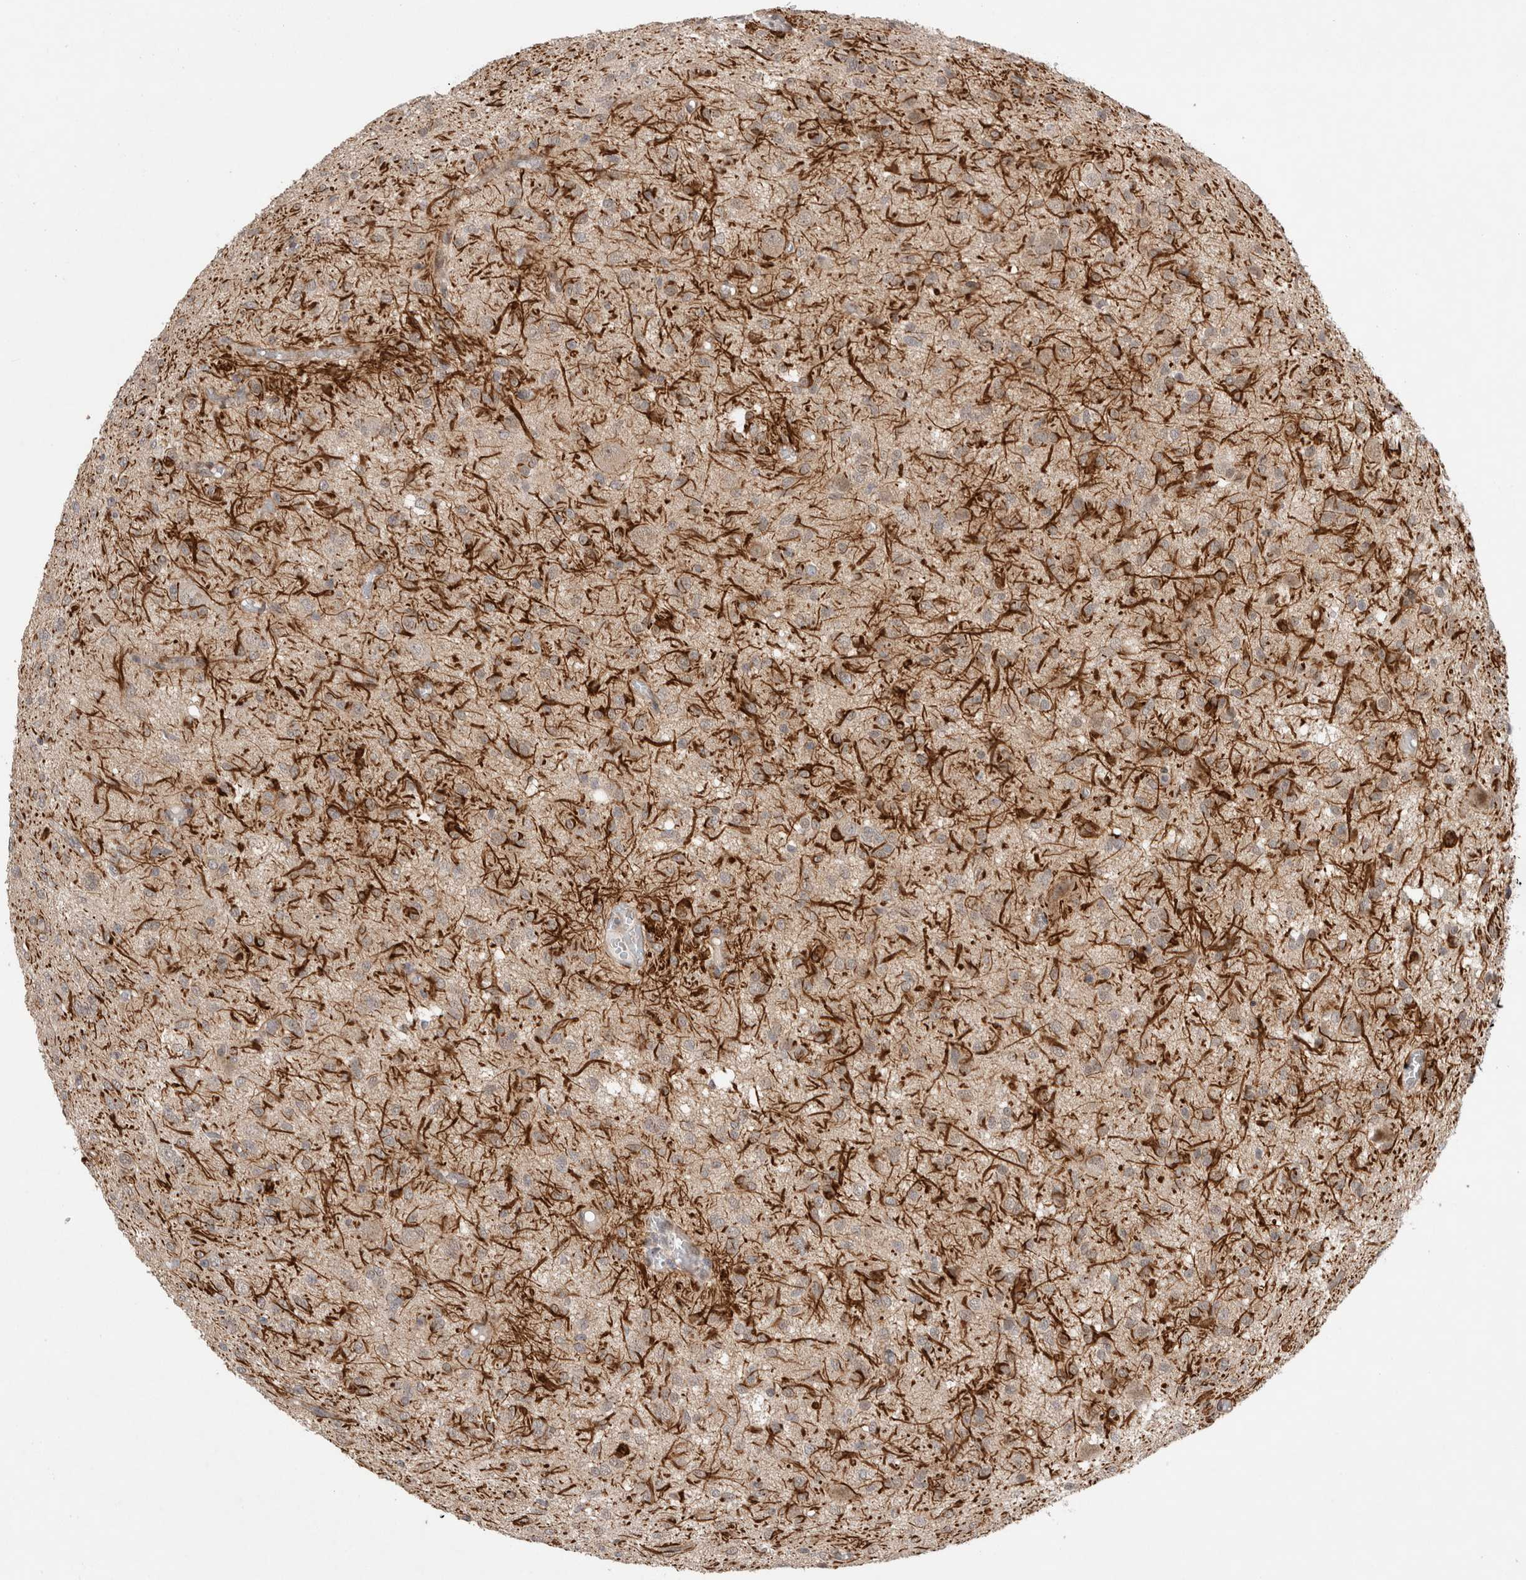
{"staining": {"intensity": "negative", "quantity": "none", "location": "none"}, "tissue": "glioma", "cell_type": "Tumor cells", "image_type": "cancer", "snomed": [{"axis": "morphology", "description": "Glioma, malignant, High grade"}, {"axis": "topography", "description": "Brain"}], "caption": "Human glioma stained for a protein using IHC reveals no positivity in tumor cells.", "gene": "SLC29A1", "patient": {"sex": "female", "age": 59}}